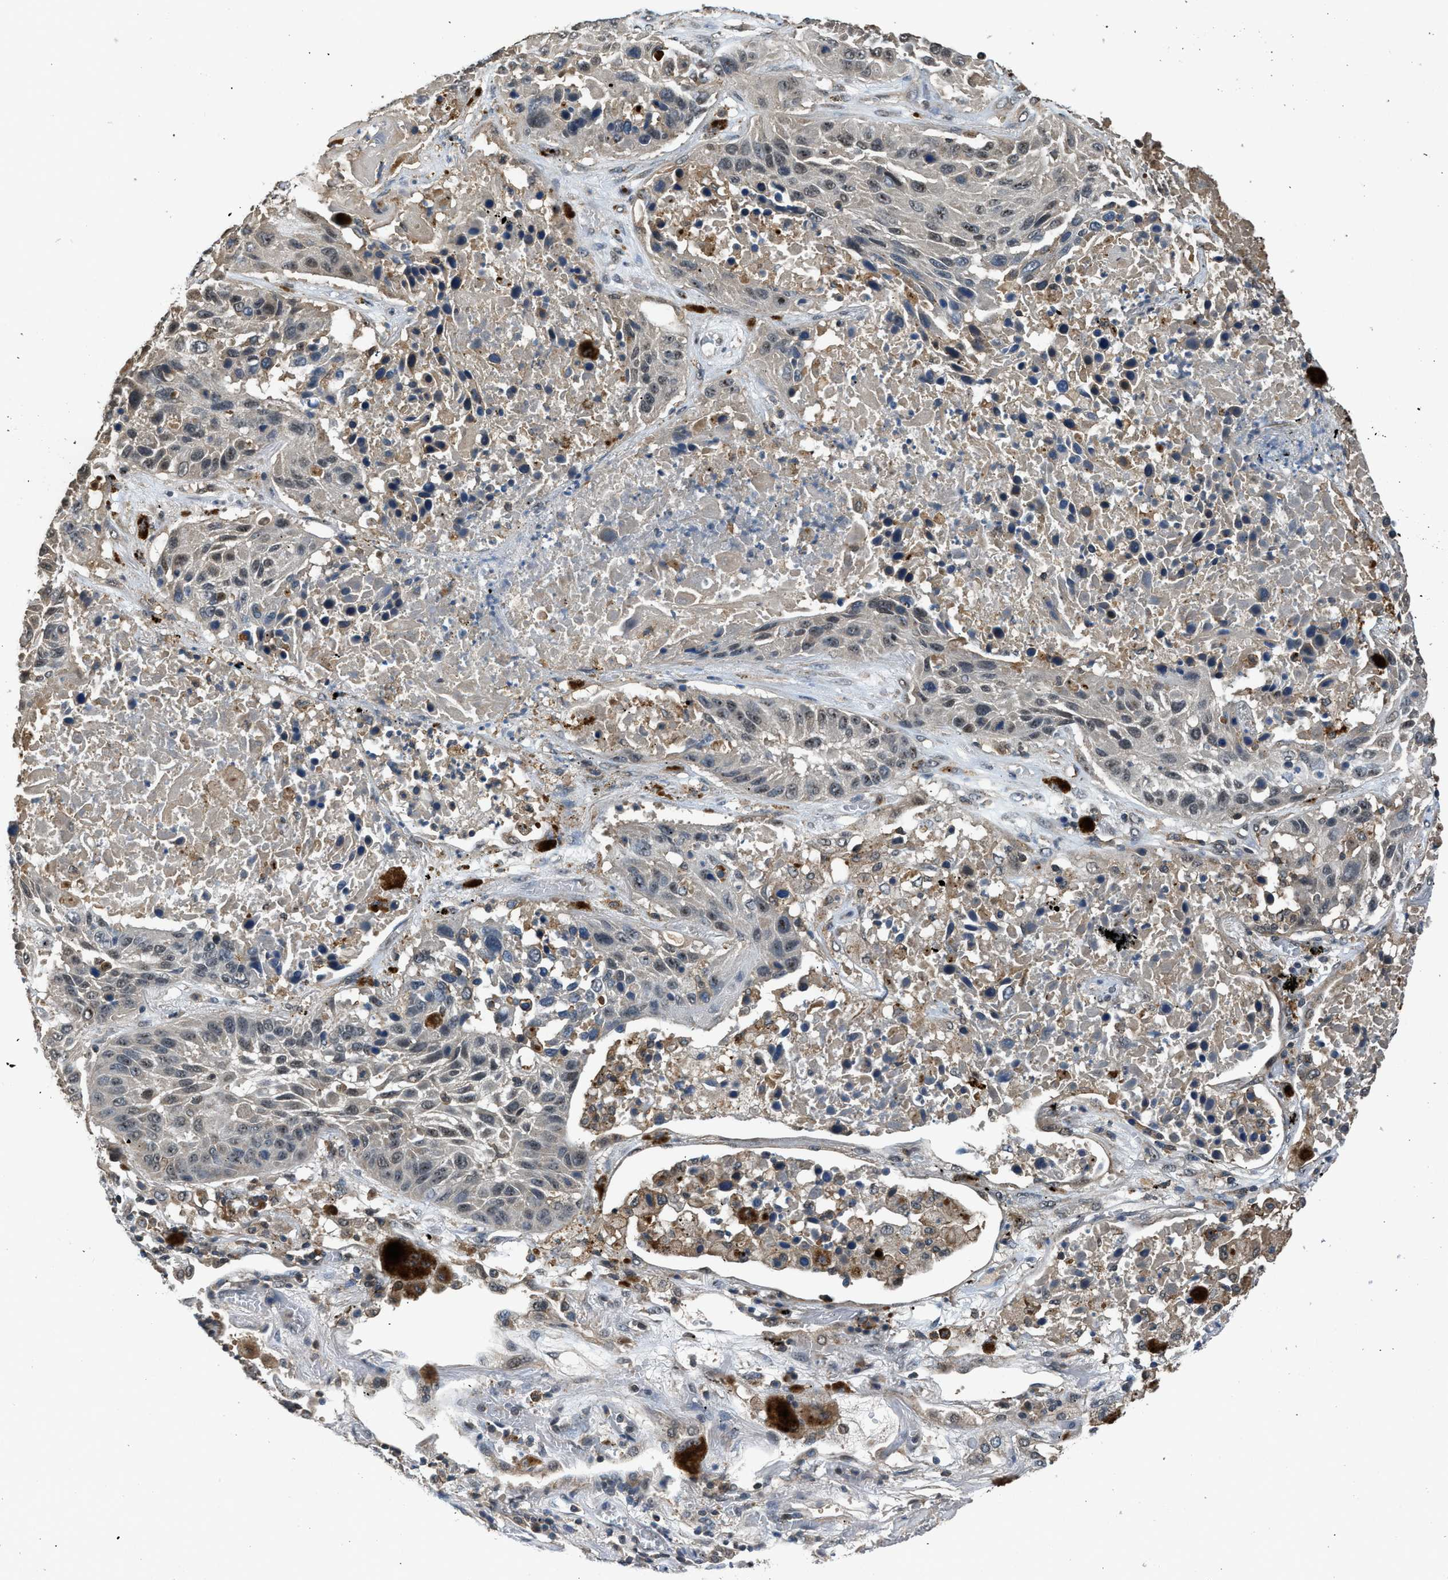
{"staining": {"intensity": "weak", "quantity": "<25%", "location": "nuclear"}, "tissue": "lung cancer", "cell_type": "Tumor cells", "image_type": "cancer", "snomed": [{"axis": "morphology", "description": "Squamous cell carcinoma, NOS"}, {"axis": "topography", "description": "Lung"}], "caption": "The image exhibits no staining of tumor cells in squamous cell carcinoma (lung). Nuclei are stained in blue.", "gene": "SLC15A4", "patient": {"sex": "male", "age": 57}}